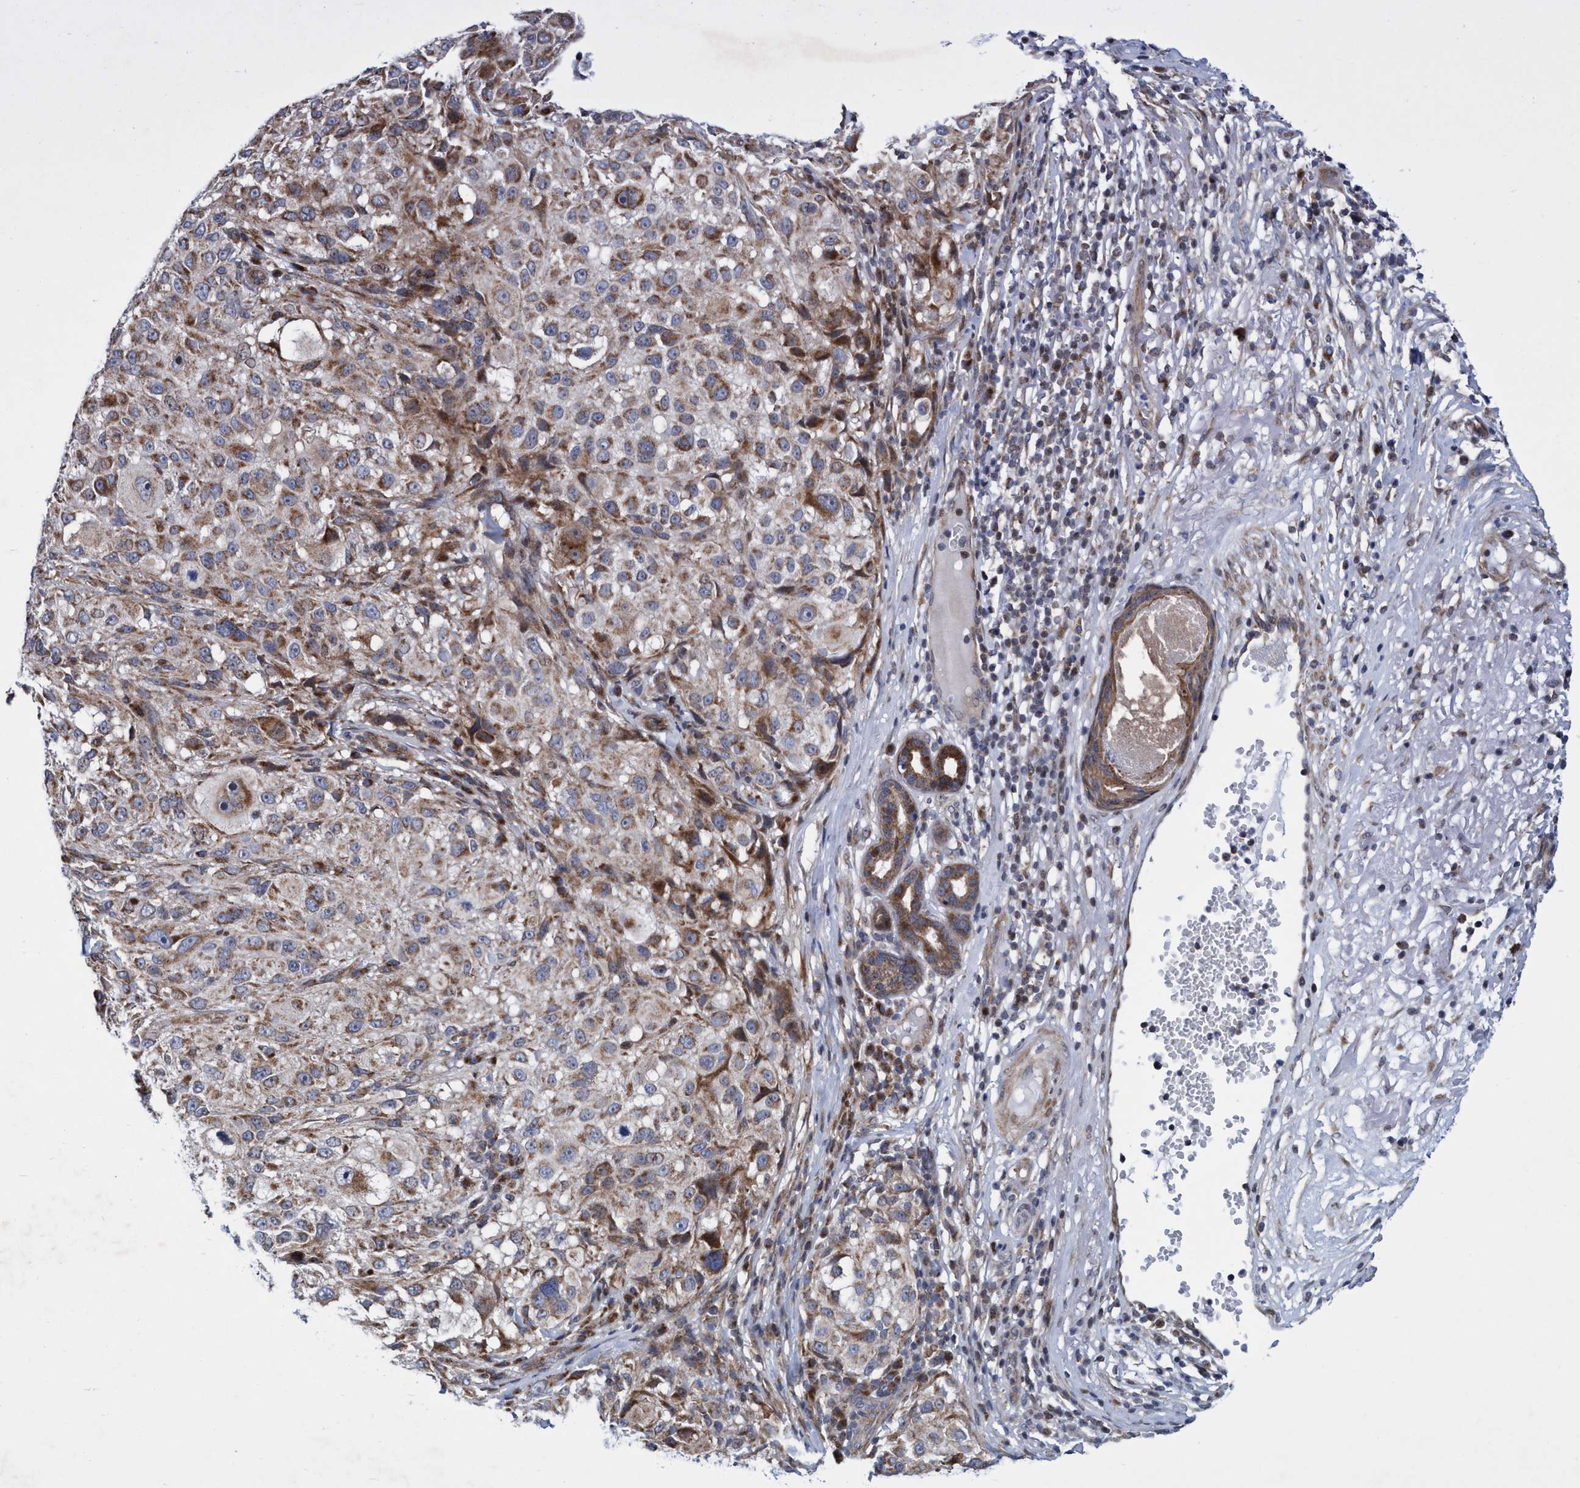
{"staining": {"intensity": "moderate", "quantity": ">75%", "location": "cytoplasmic/membranous"}, "tissue": "melanoma", "cell_type": "Tumor cells", "image_type": "cancer", "snomed": [{"axis": "morphology", "description": "Necrosis, NOS"}, {"axis": "morphology", "description": "Malignant melanoma, NOS"}, {"axis": "topography", "description": "Skin"}], "caption": "Malignant melanoma stained for a protein (brown) shows moderate cytoplasmic/membranous positive positivity in about >75% of tumor cells.", "gene": "POLR1F", "patient": {"sex": "female", "age": 87}}